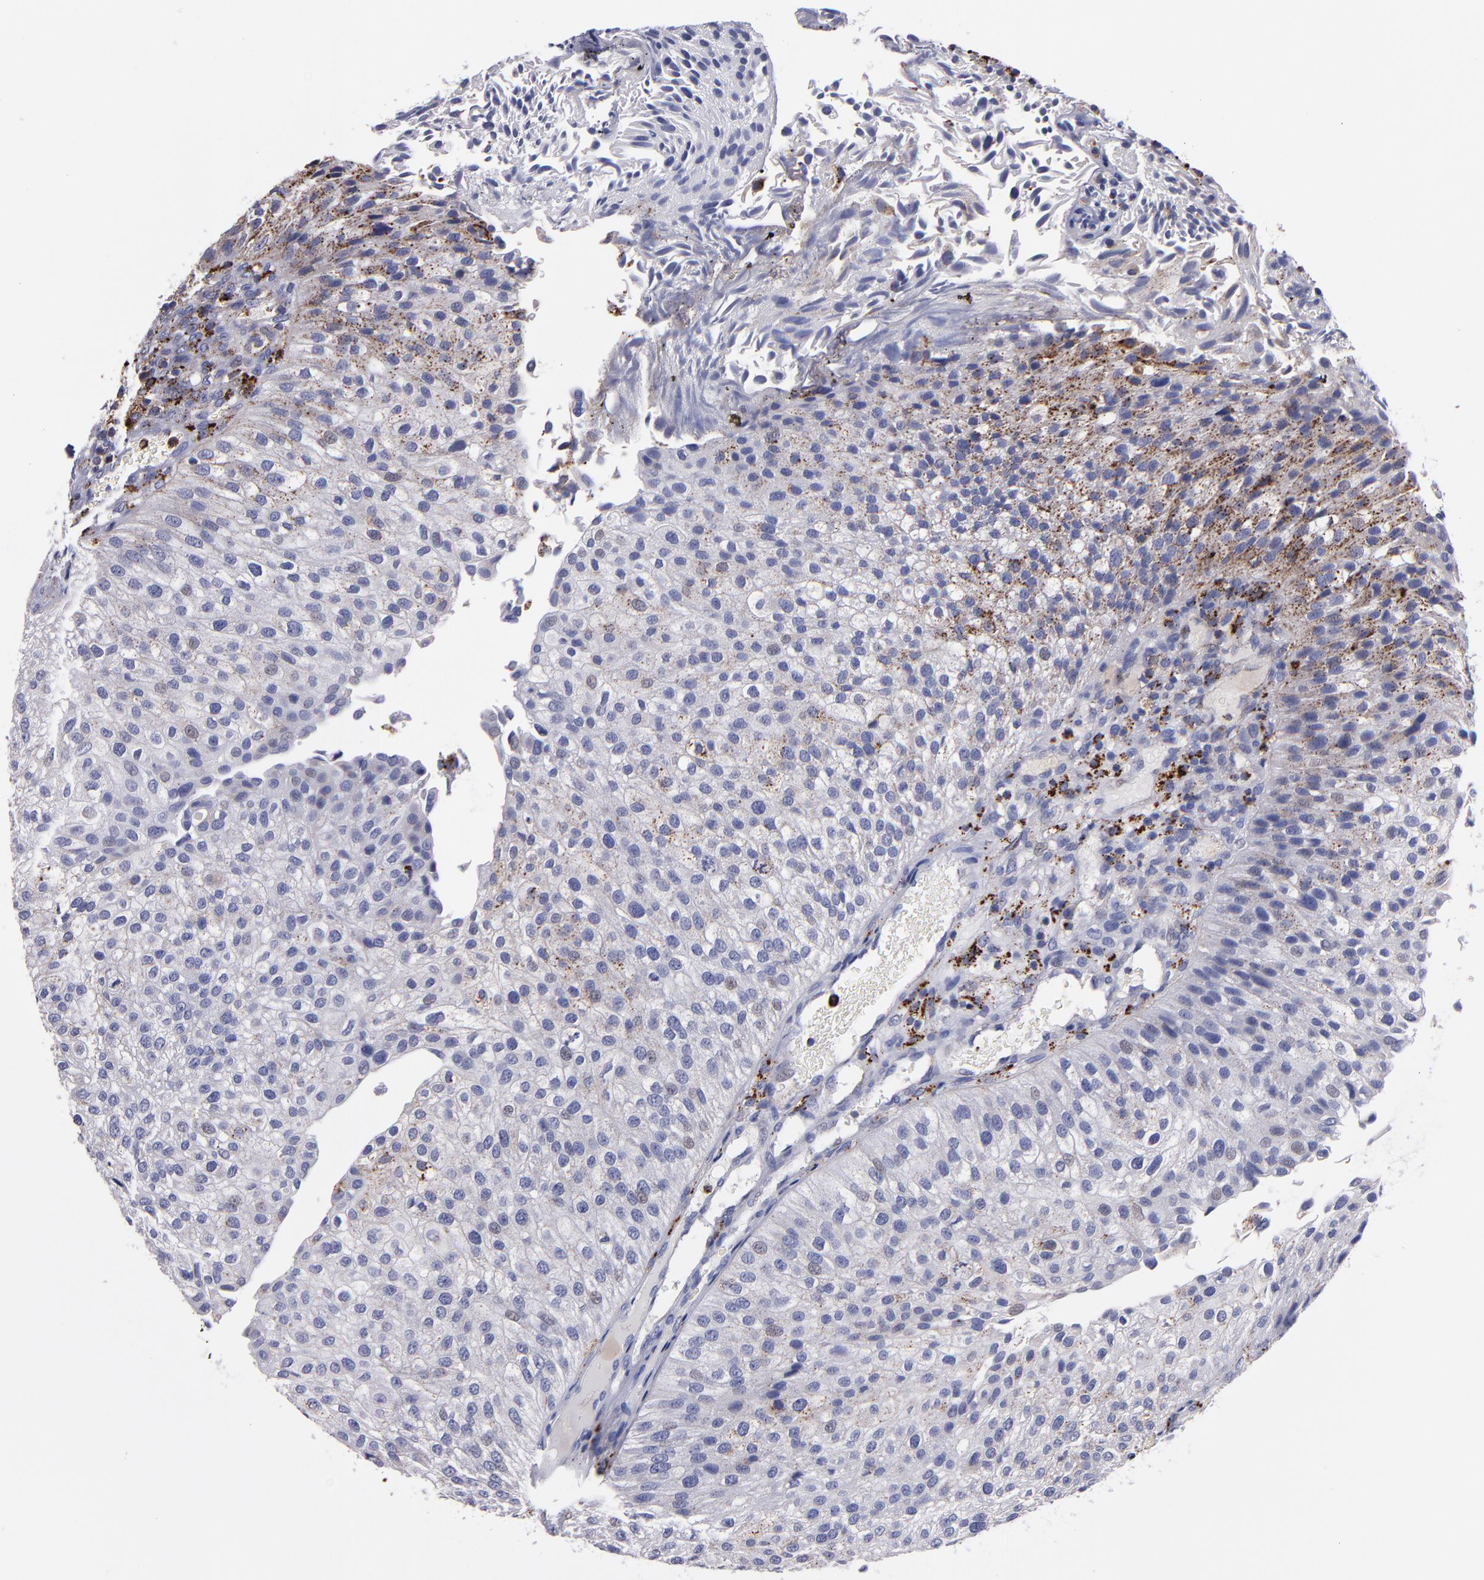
{"staining": {"intensity": "weak", "quantity": "25%-75%", "location": "cytoplasmic/membranous"}, "tissue": "urothelial cancer", "cell_type": "Tumor cells", "image_type": "cancer", "snomed": [{"axis": "morphology", "description": "Urothelial carcinoma, Low grade"}, {"axis": "topography", "description": "Urinary bladder"}], "caption": "There is low levels of weak cytoplasmic/membranous positivity in tumor cells of urothelial cancer, as demonstrated by immunohistochemical staining (brown color).", "gene": "CTSS", "patient": {"sex": "female", "age": 89}}